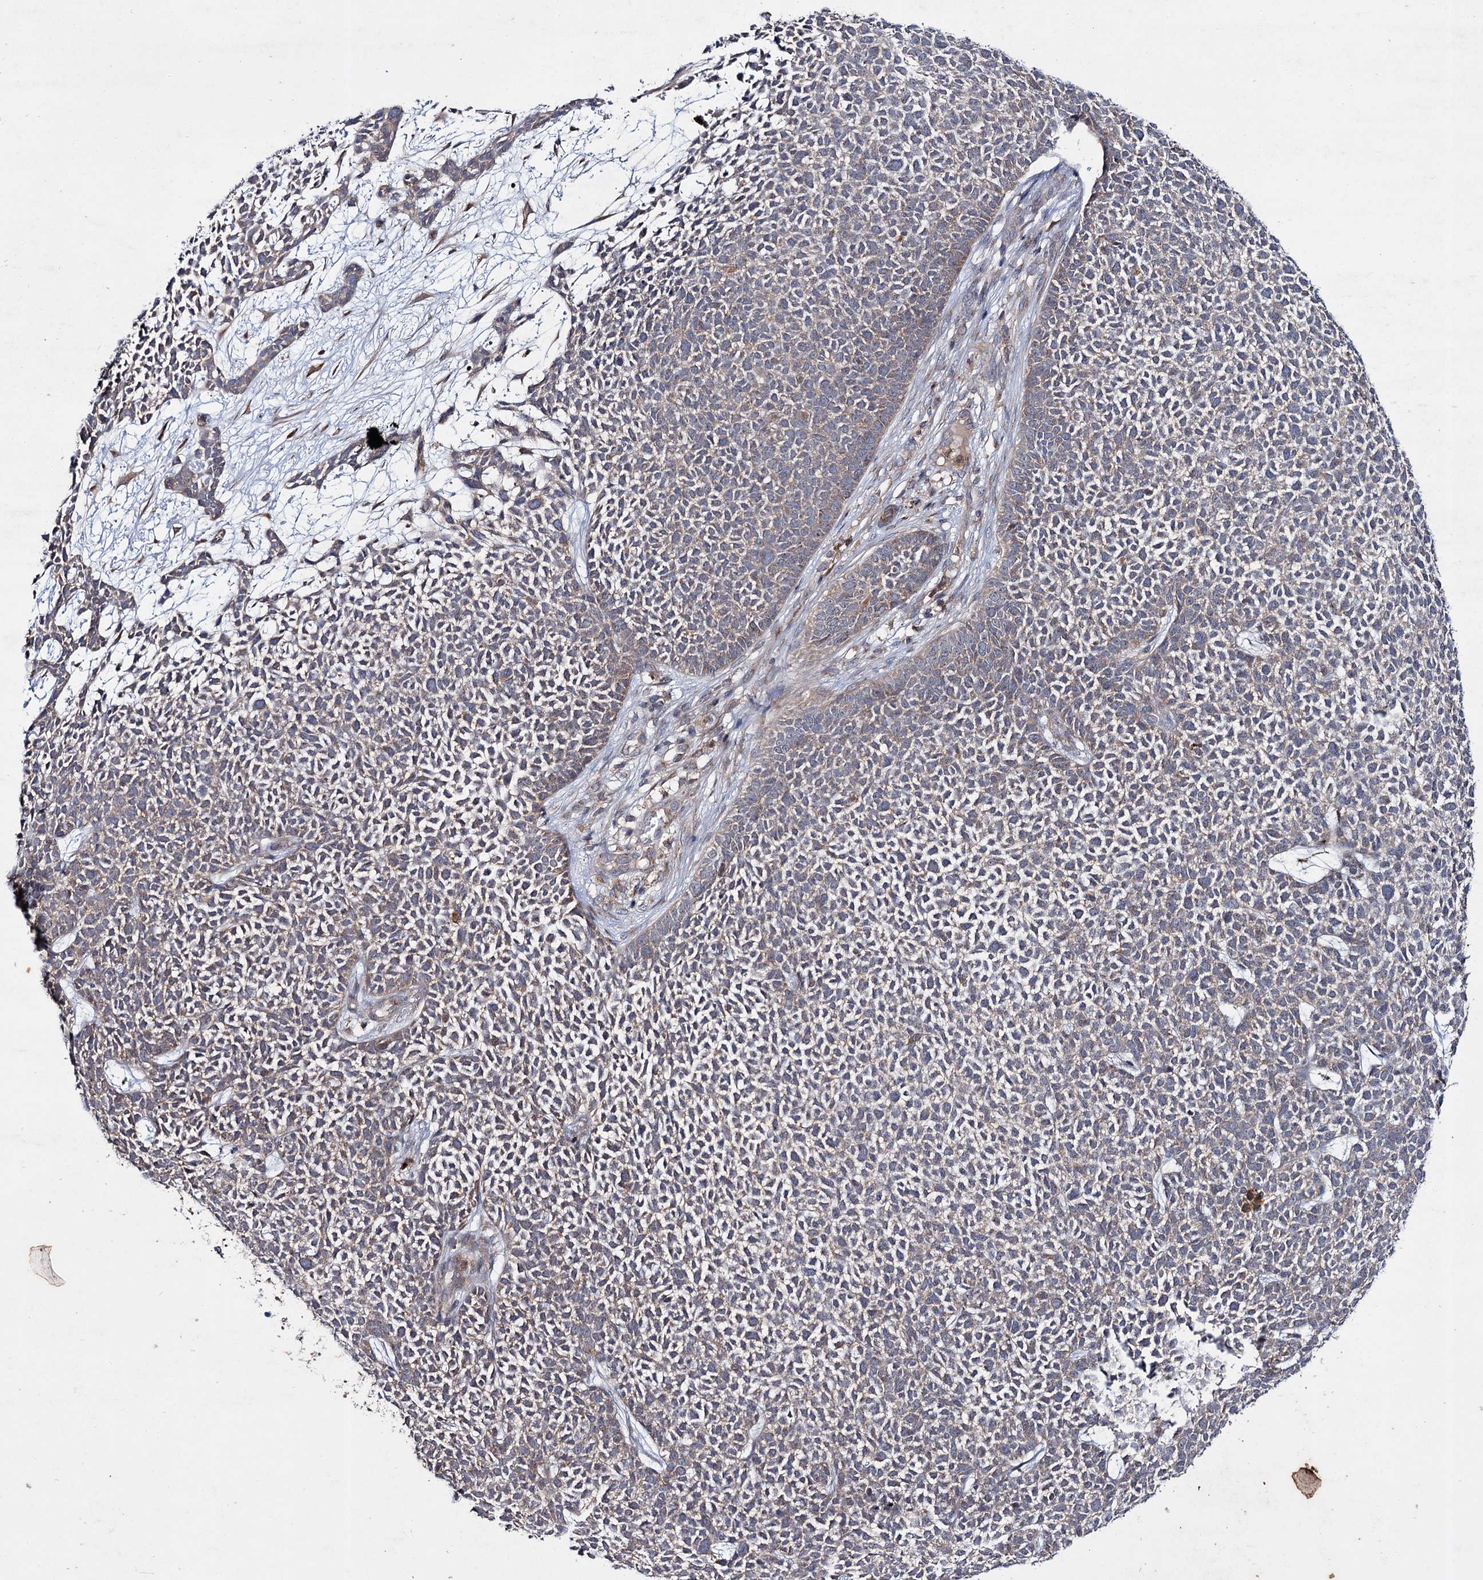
{"staining": {"intensity": "weak", "quantity": "<25%", "location": "cytoplasmic/membranous"}, "tissue": "skin cancer", "cell_type": "Tumor cells", "image_type": "cancer", "snomed": [{"axis": "morphology", "description": "Basal cell carcinoma"}, {"axis": "topography", "description": "Skin"}], "caption": "DAB immunohistochemical staining of human skin cancer (basal cell carcinoma) exhibits no significant expression in tumor cells.", "gene": "PTPN3", "patient": {"sex": "female", "age": 84}}